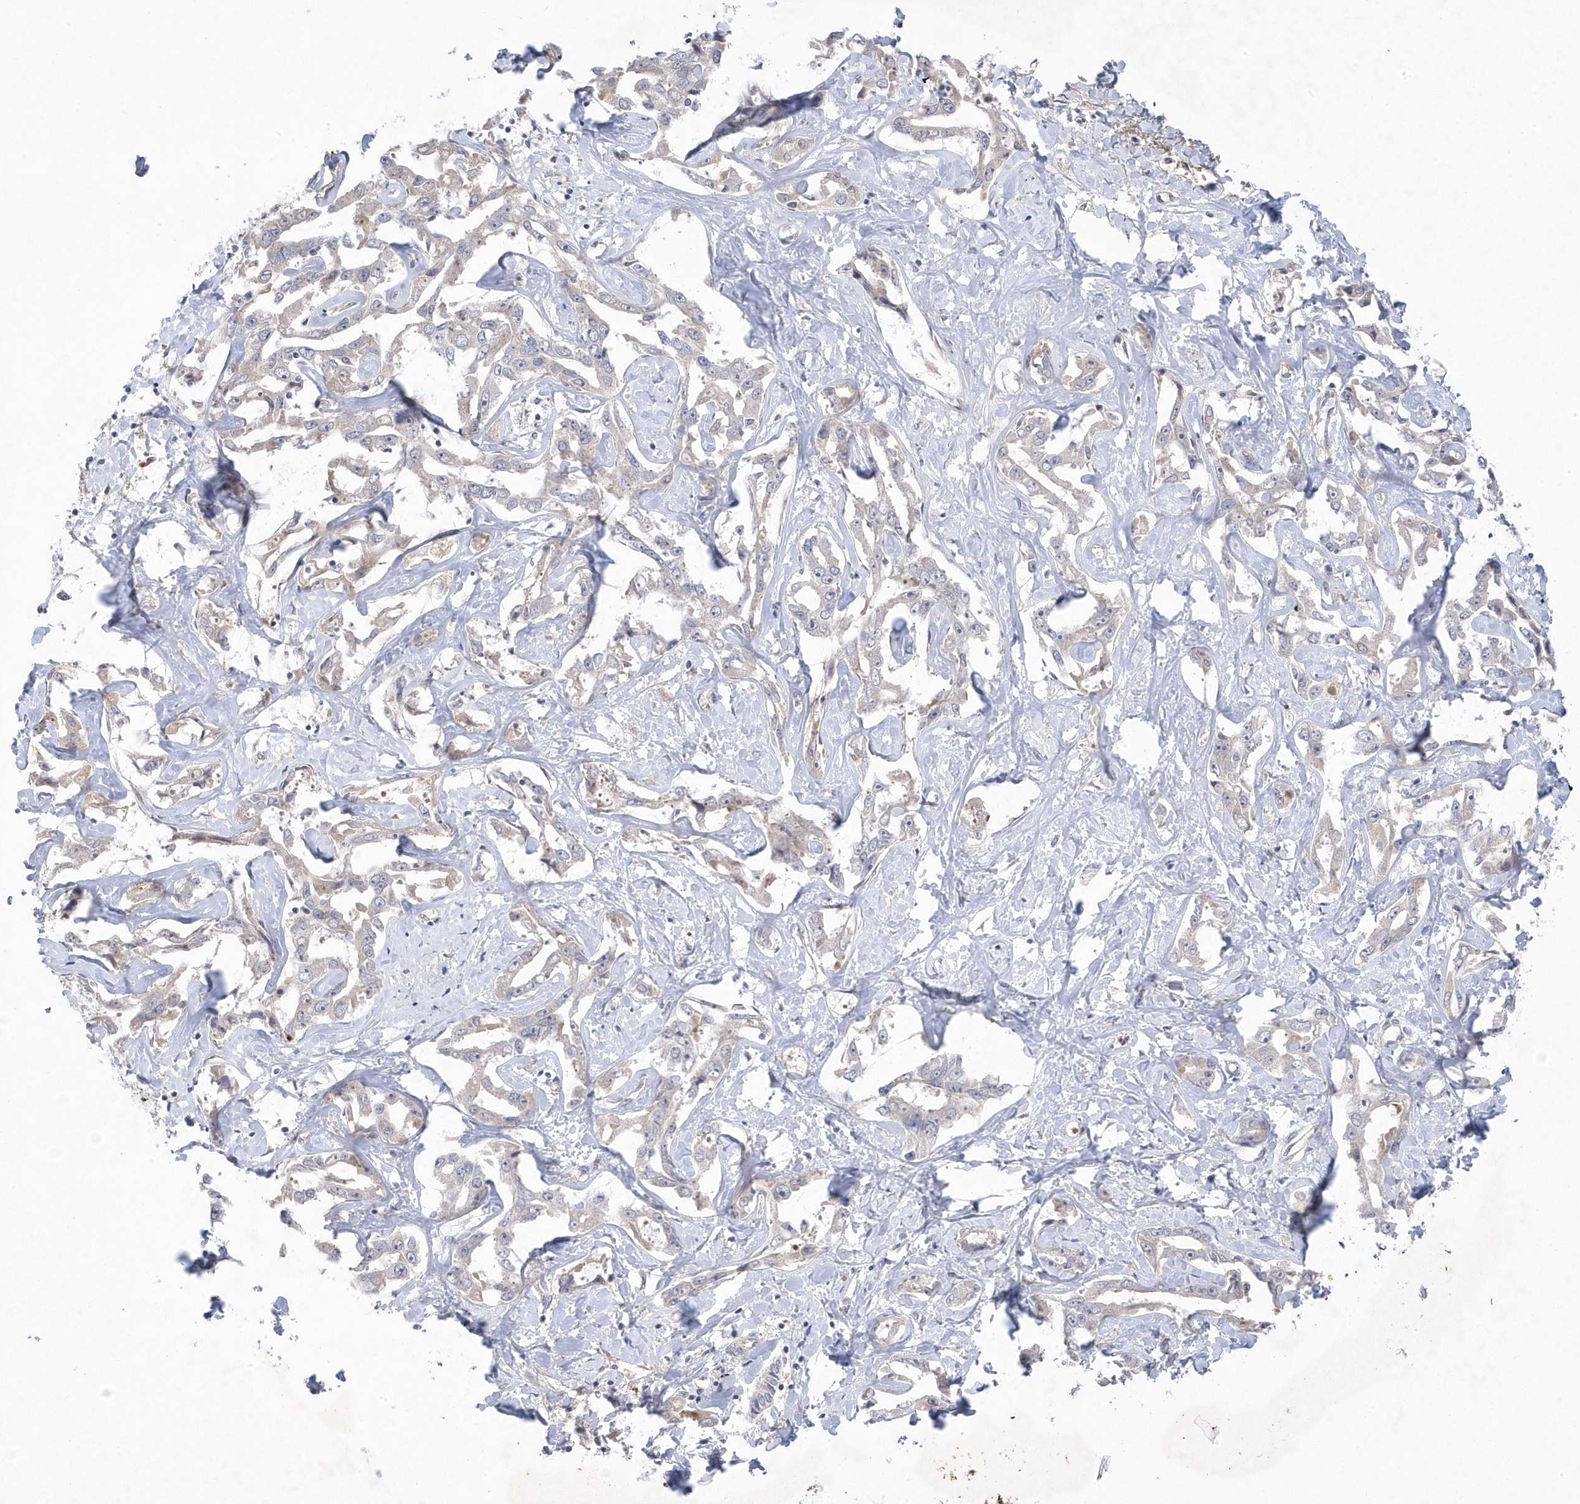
{"staining": {"intensity": "negative", "quantity": "none", "location": "none"}, "tissue": "liver cancer", "cell_type": "Tumor cells", "image_type": "cancer", "snomed": [{"axis": "morphology", "description": "Cholangiocarcinoma"}, {"axis": "topography", "description": "Liver"}], "caption": "Immunohistochemistry histopathology image of neoplastic tissue: human cholangiocarcinoma (liver) stained with DAB displays no significant protein positivity in tumor cells. The staining is performed using DAB brown chromogen with nuclei counter-stained in using hematoxylin.", "gene": "ANAPC1", "patient": {"sex": "male", "age": 59}}